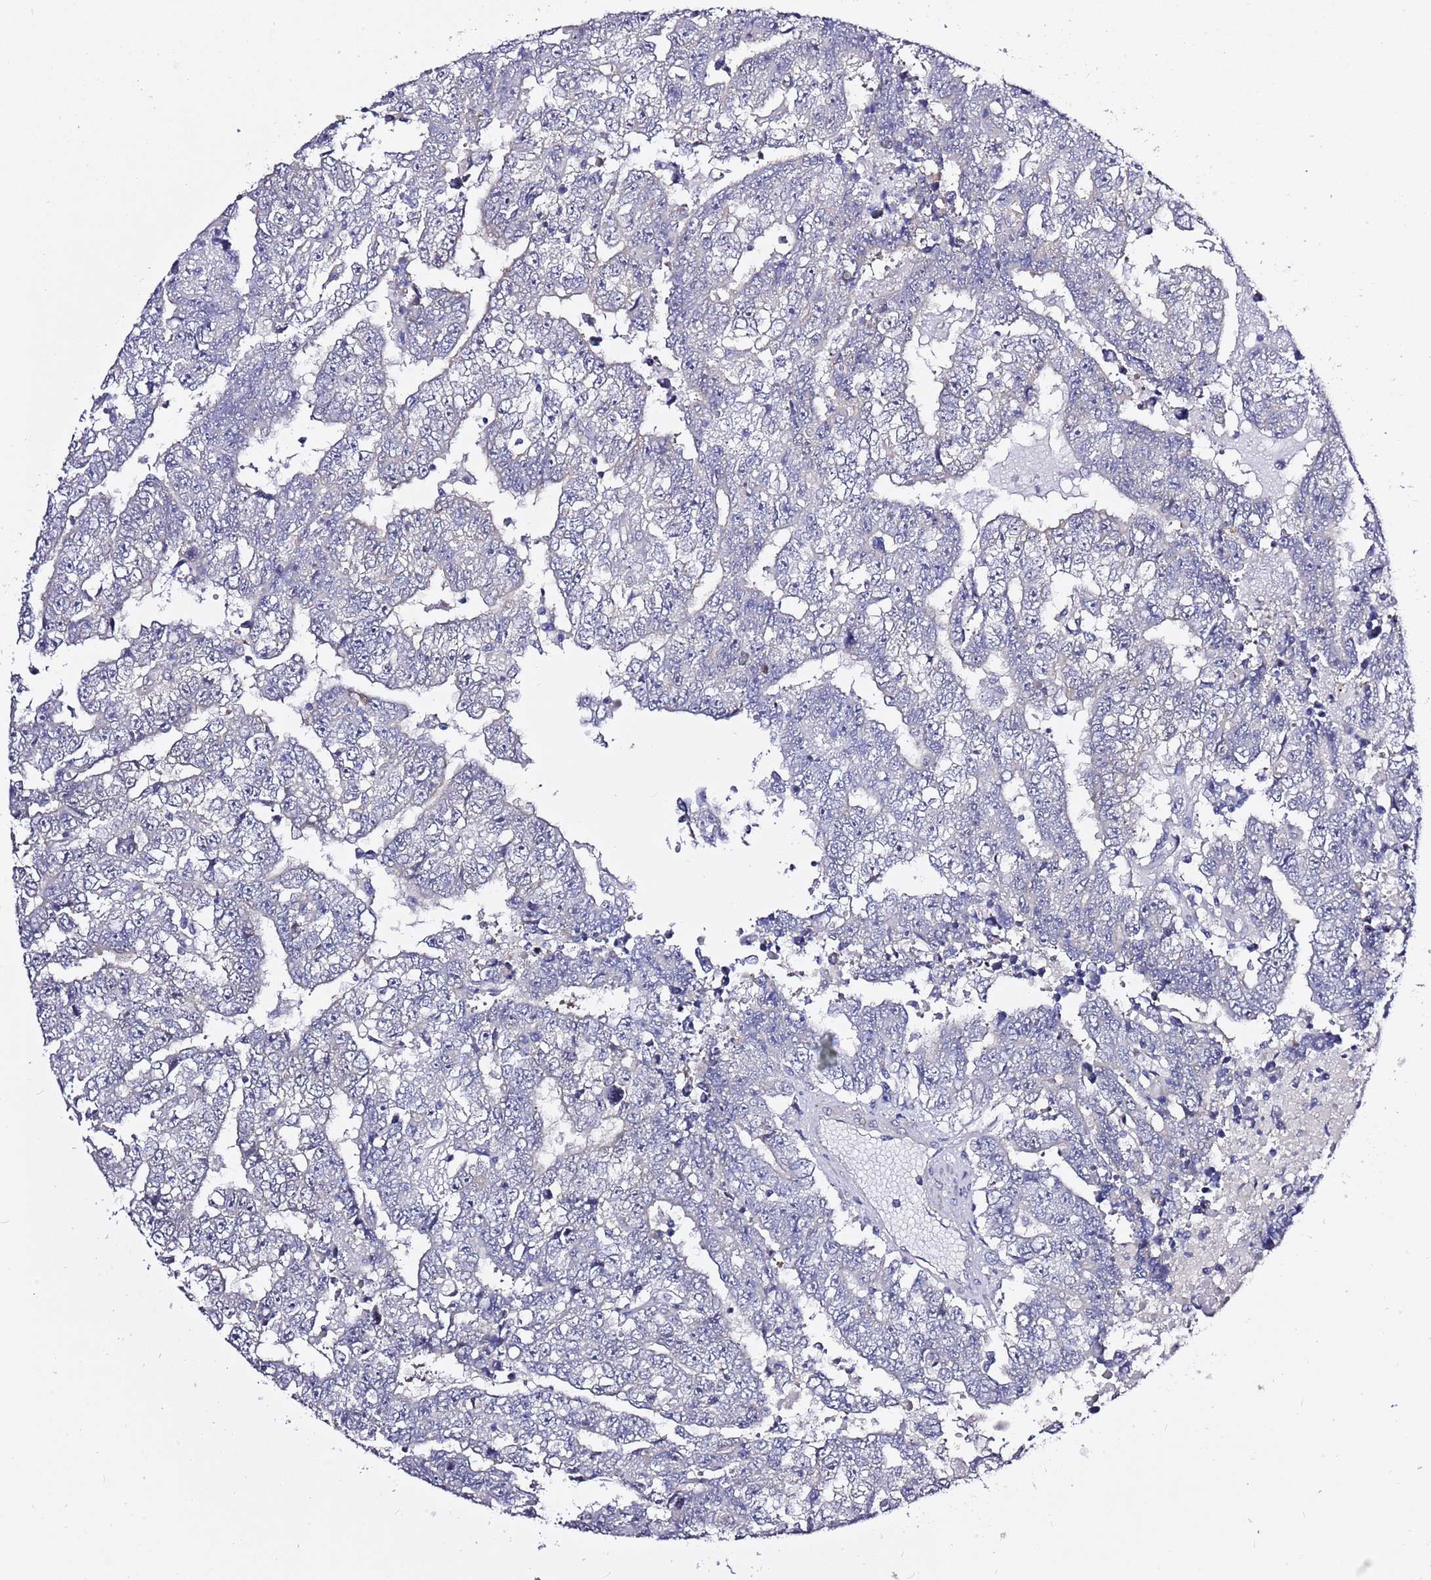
{"staining": {"intensity": "negative", "quantity": "none", "location": "none"}, "tissue": "testis cancer", "cell_type": "Tumor cells", "image_type": "cancer", "snomed": [{"axis": "morphology", "description": "Carcinoma, Embryonal, NOS"}, {"axis": "topography", "description": "Testis"}], "caption": "Micrograph shows no protein staining in tumor cells of testis cancer (embryonal carcinoma) tissue.", "gene": "RFK", "patient": {"sex": "male", "age": 25}}